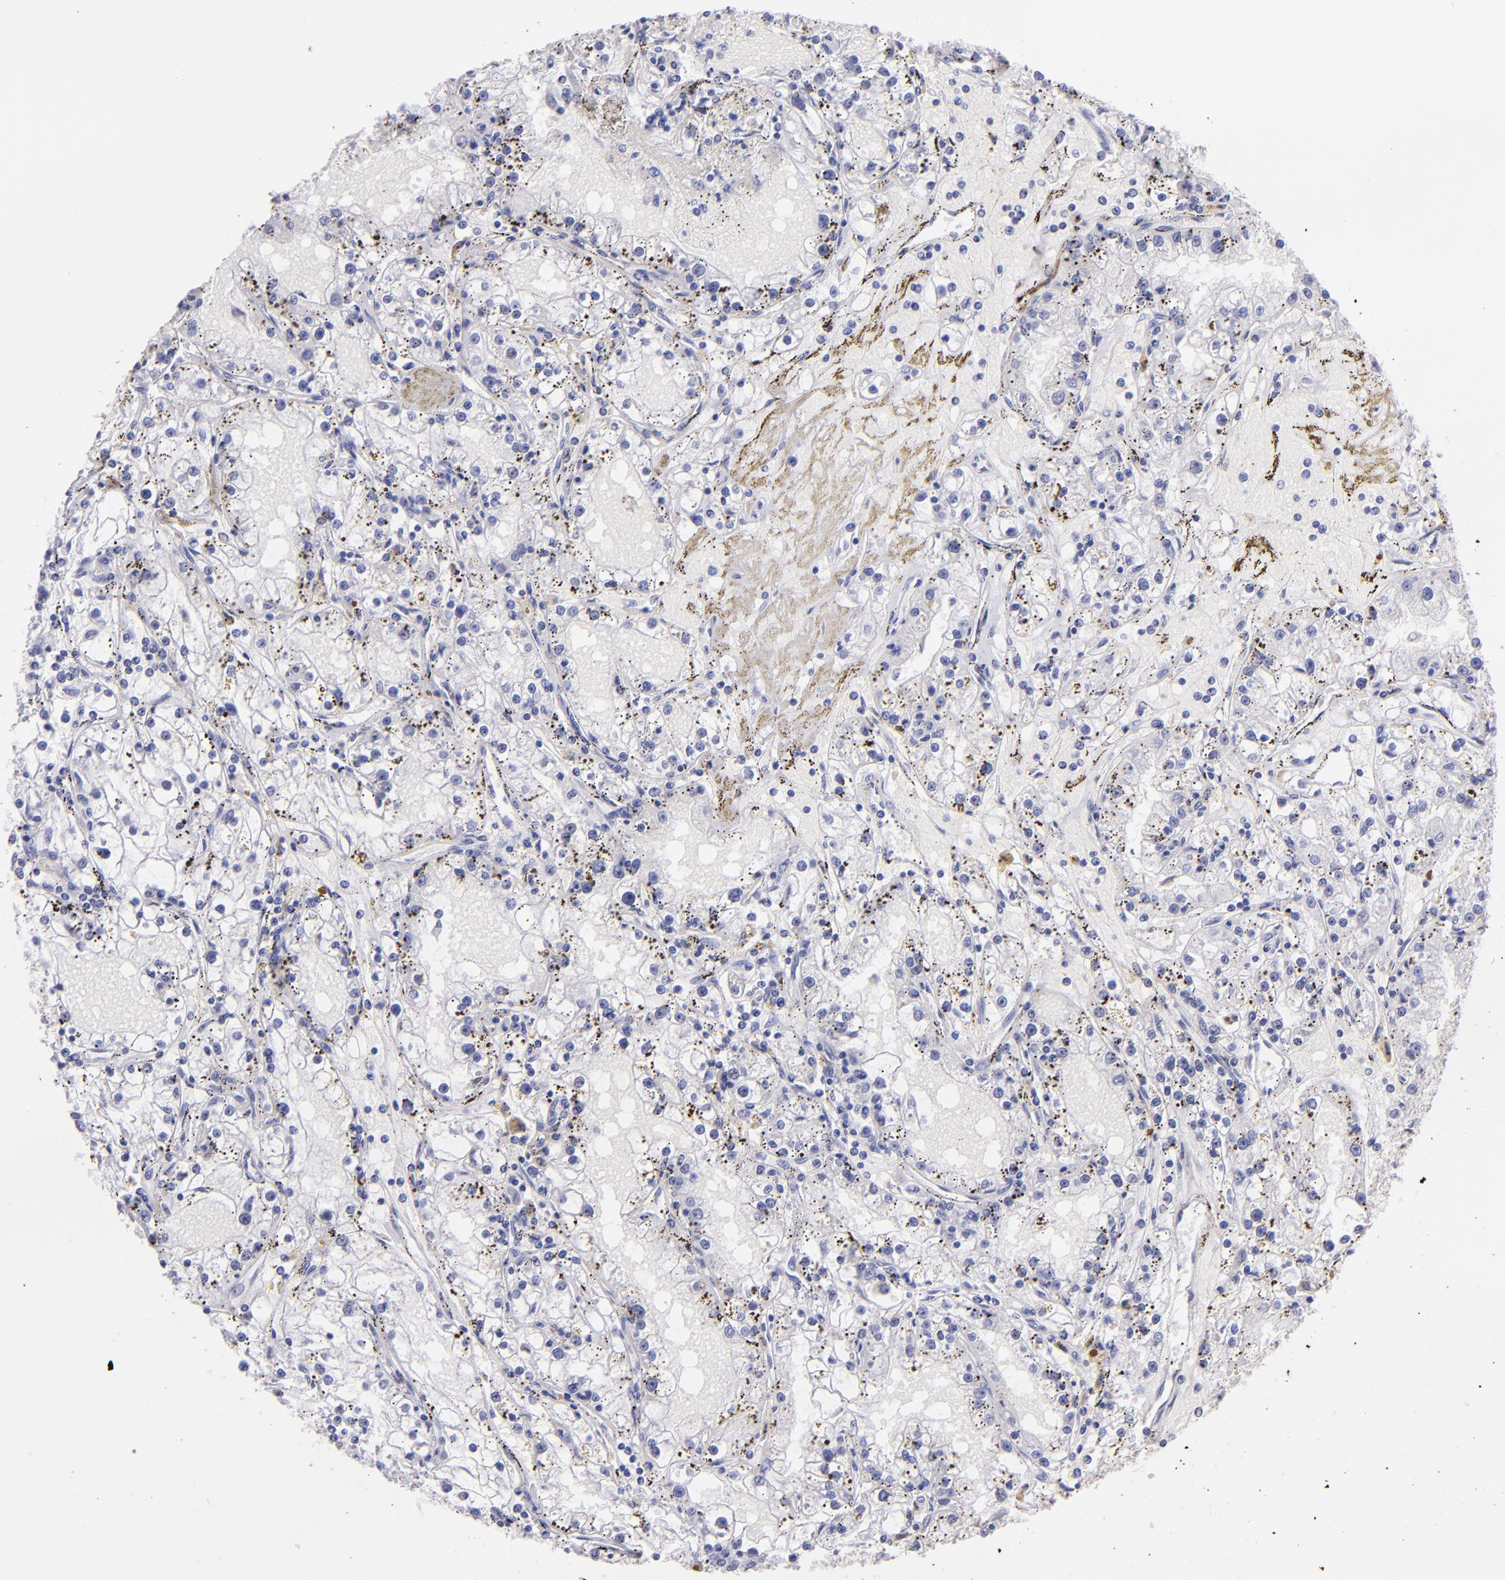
{"staining": {"intensity": "moderate", "quantity": "25%-75%", "location": "cytoplasmic/membranous"}, "tissue": "renal cancer", "cell_type": "Tumor cells", "image_type": "cancer", "snomed": [{"axis": "morphology", "description": "Adenocarcinoma, NOS"}, {"axis": "topography", "description": "Kidney"}], "caption": "A high-resolution histopathology image shows IHC staining of adenocarcinoma (renal), which demonstrates moderate cytoplasmic/membranous staining in about 25%-75% of tumor cells.", "gene": "UCHL1", "patient": {"sex": "male", "age": 56}}